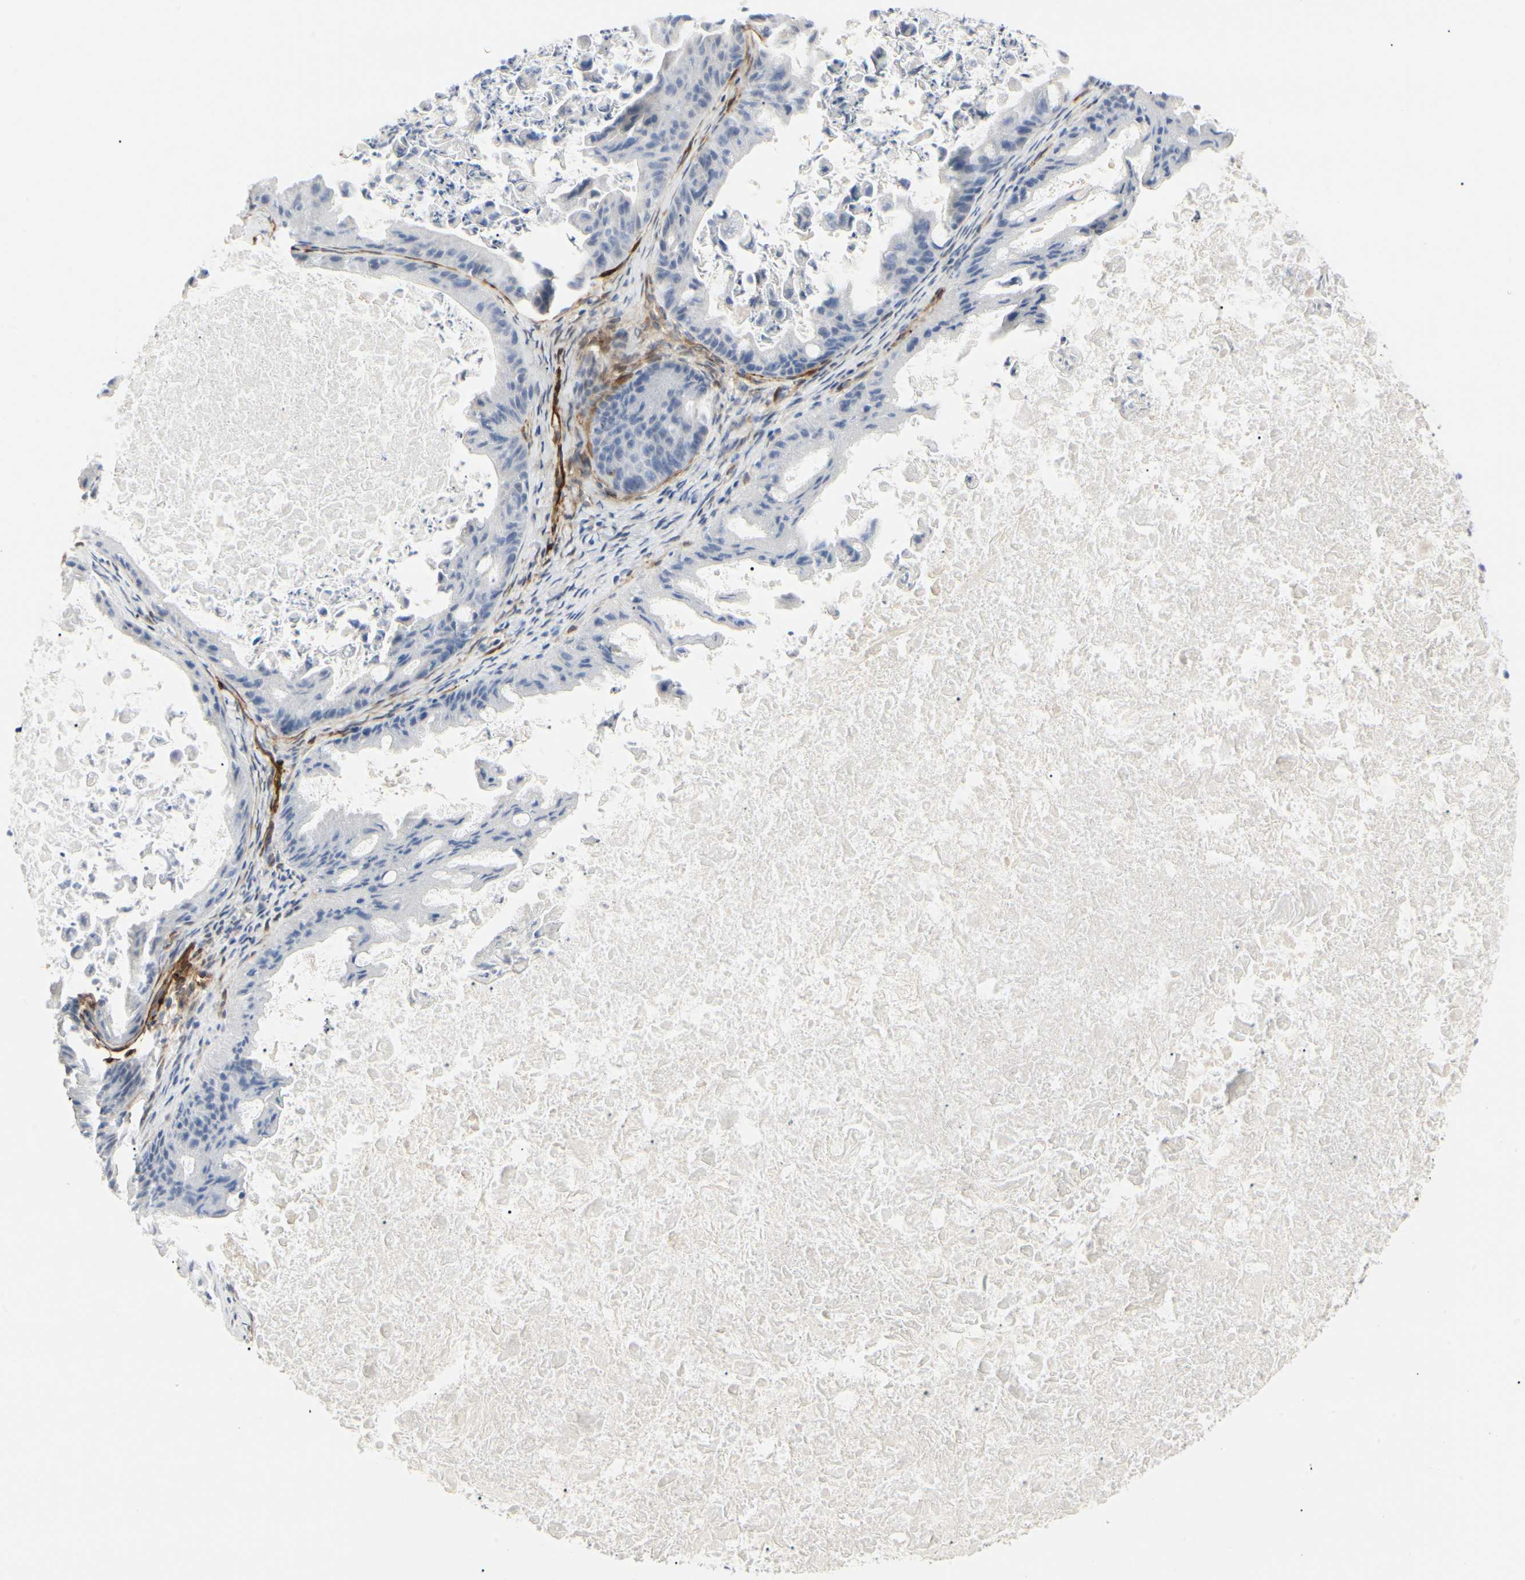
{"staining": {"intensity": "negative", "quantity": "none", "location": "none"}, "tissue": "ovarian cancer", "cell_type": "Tumor cells", "image_type": "cancer", "snomed": [{"axis": "morphology", "description": "Cystadenocarcinoma, mucinous, NOS"}, {"axis": "topography", "description": "Ovary"}], "caption": "A histopathology image of ovarian cancer (mucinous cystadenocarcinoma) stained for a protein exhibits no brown staining in tumor cells.", "gene": "GGT5", "patient": {"sex": "female", "age": 37}}